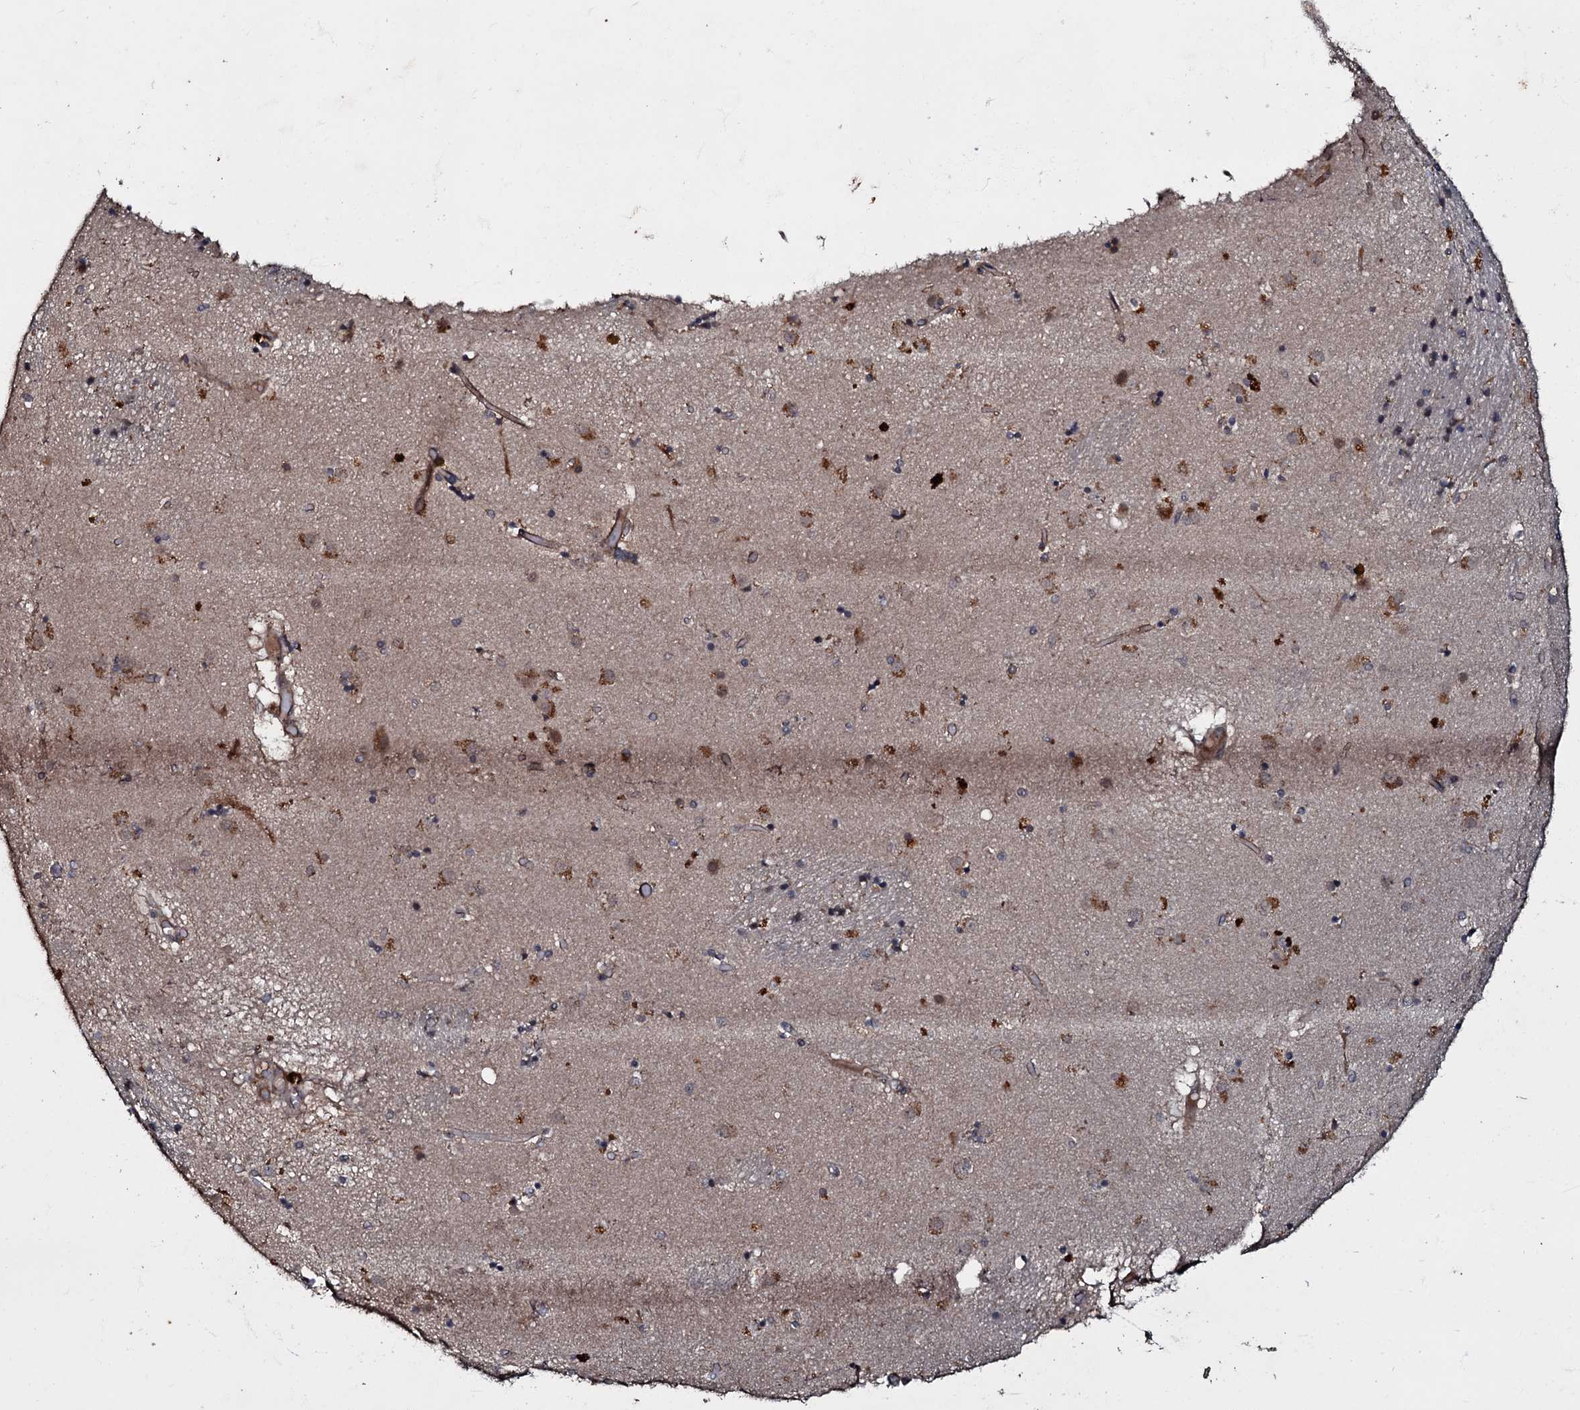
{"staining": {"intensity": "weak", "quantity": "<25%", "location": "cytoplasmic/membranous"}, "tissue": "caudate", "cell_type": "Glial cells", "image_type": "normal", "snomed": [{"axis": "morphology", "description": "Normal tissue, NOS"}, {"axis": "topography", "description": "Lateral ventricle wall"}], "caption": "Immunohistochemistry (IHC) of normal human caudate reveals no positivity in glial cells. (DAB IHC with hematoxylin counter stain).", "gene": "MANSC4", "patient": {"sex": "male", "age": 70}}